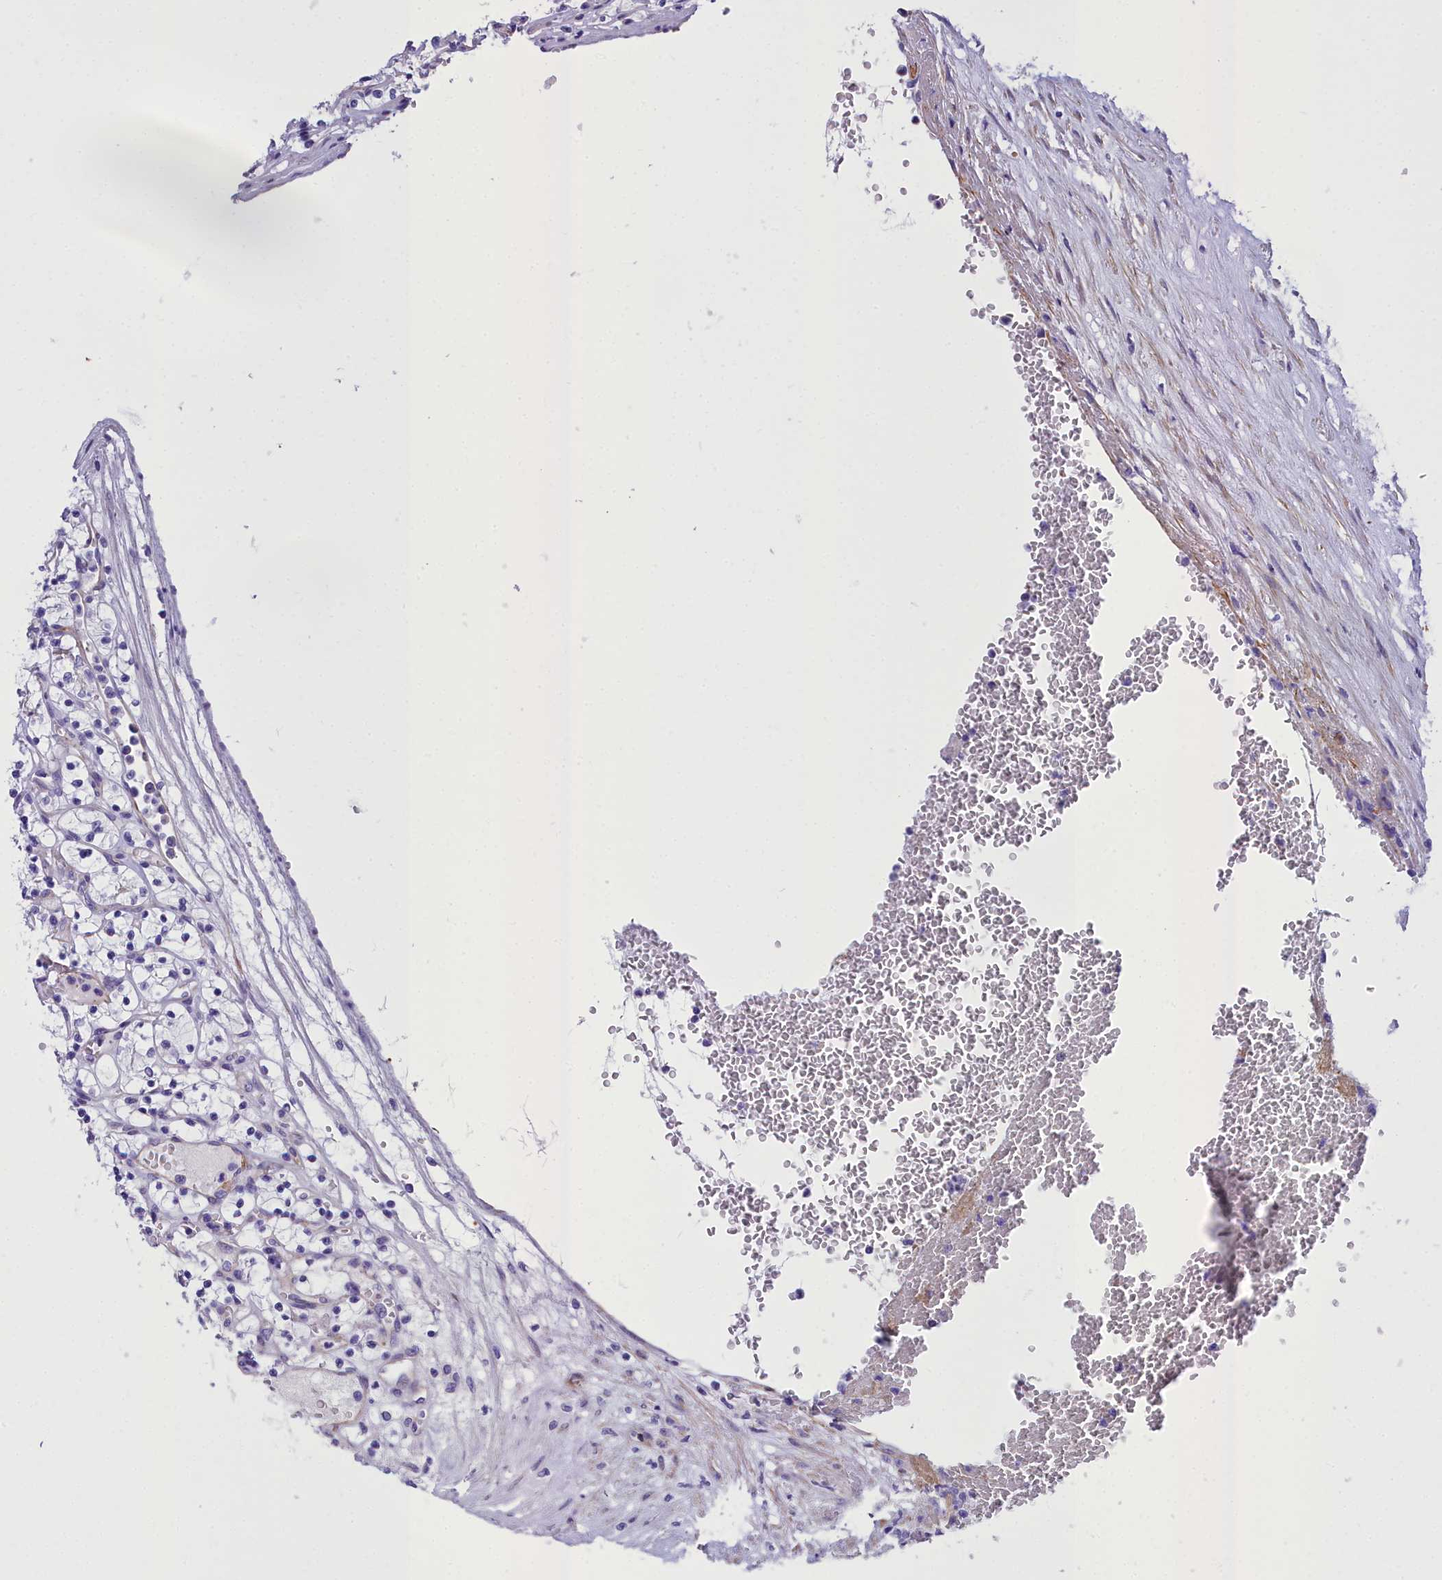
{"staining": {"intensity": "negative", "quantity": "none", "location": "none"}, "tissue": "renal cancer", "cell_type": "Tumor cells", "image_type": "cancer", "snomed": [{"axis": "morphology", "description": "Adenocarcinoma, NOS"}, {"axis": "topography", "description": "Kidney"}], "caption": "IHC photomicrograph of neoplastic tissue: renal cancer stained with DAB reveals no significant protein expression in tumor cells. (DAB (3,3'-diaminobenzidine) immunohistochemistry, high magnification).", "gene": "GFRA1", "patient": {"sex": "female", "age": 69}}